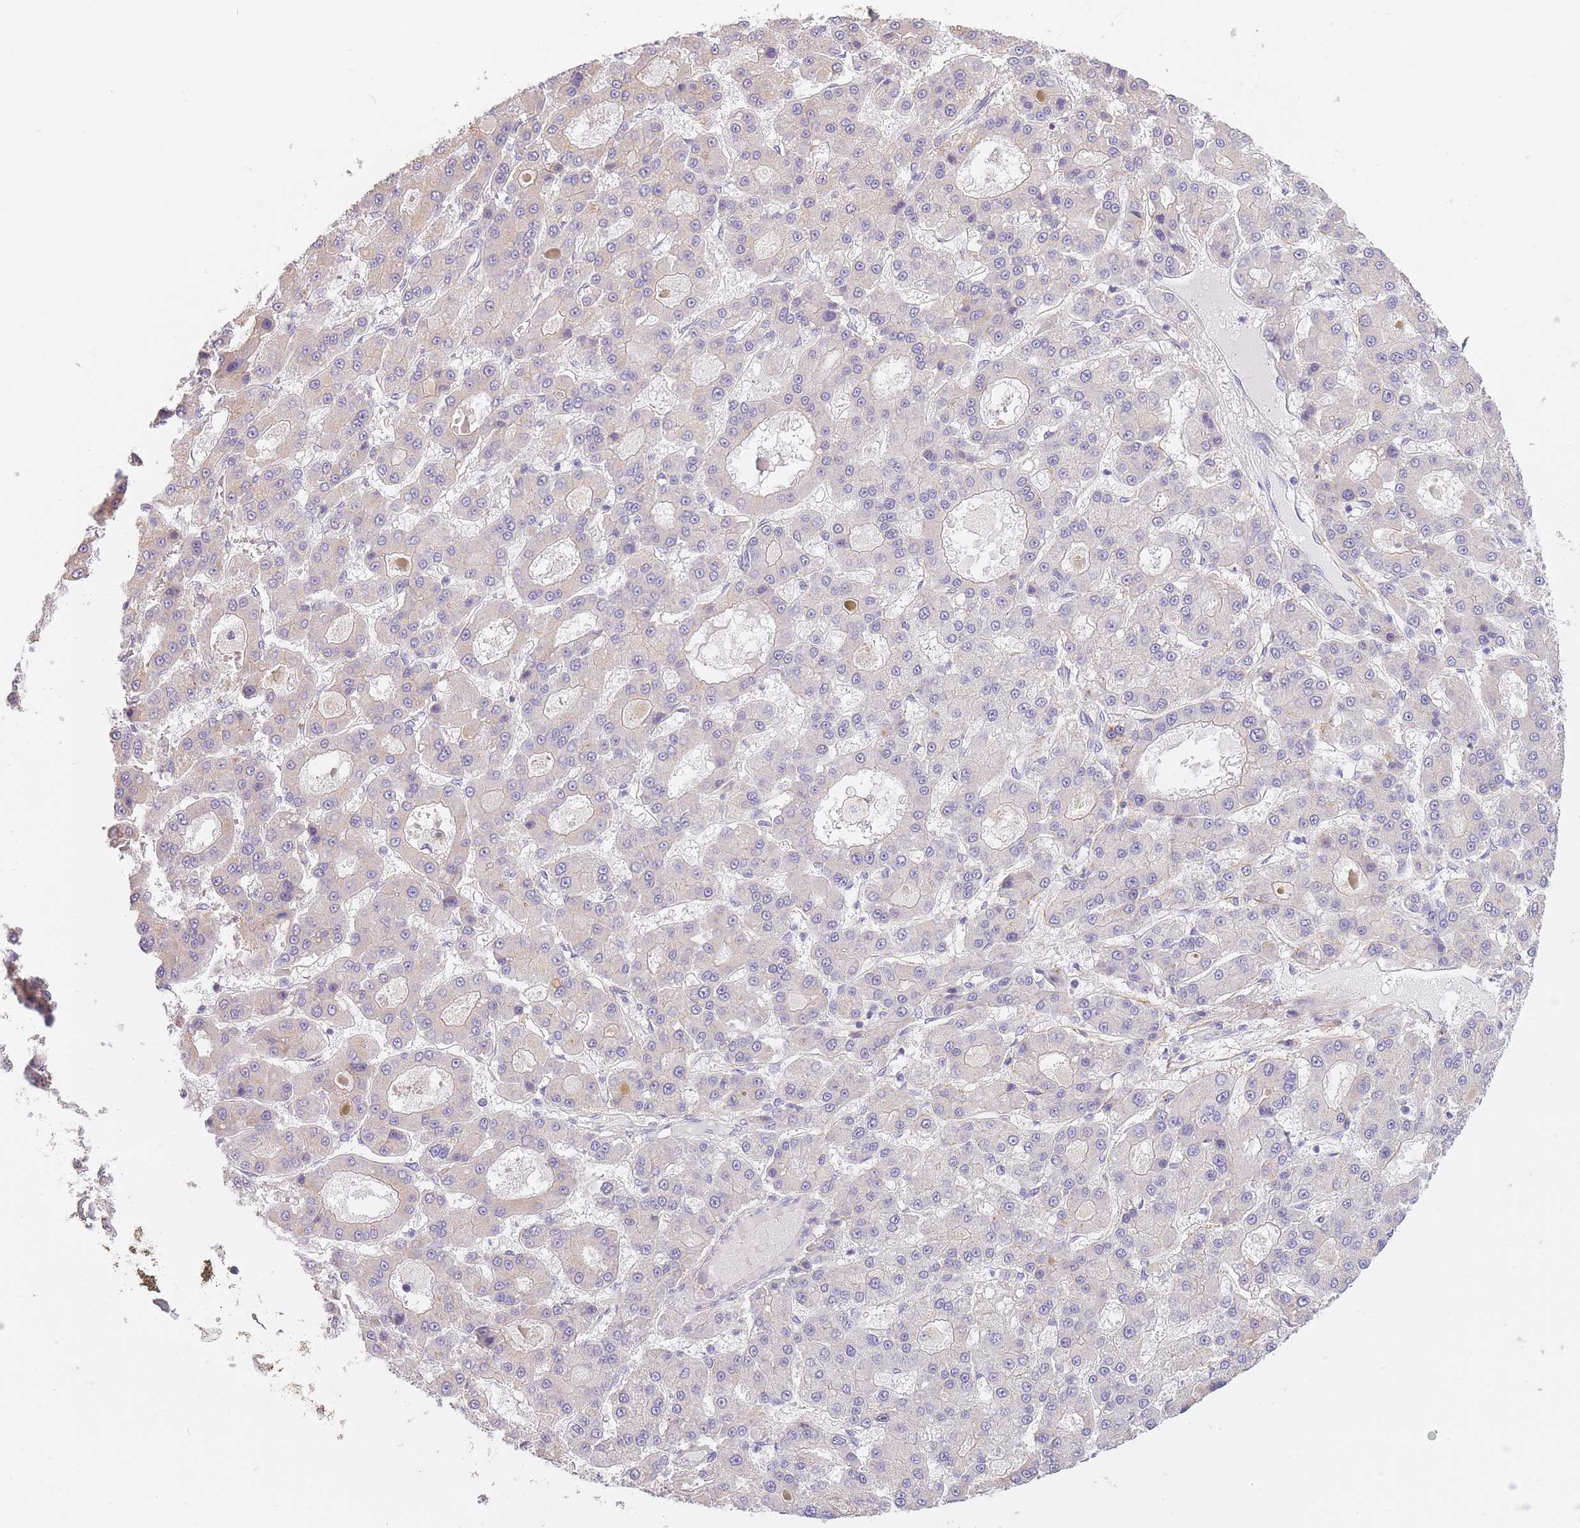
{"staining": {"intensity": "negative", "quantity": "none", "location": "none"}, "tissue": "liver cancer", "cell_type": "Tumor cells", "image_type": "cancer", "snomed": [{"axis": "morphology", "description": "Carcinoma, Hepatocellular, NOS"}, {"axis": "topography", "description": "Liver"}], "caption": "Liver cancer was stained to show a protein in brown. There is no significant positivity in tumor cells.", "gene": "AP3M2", "patient": {"sex": "male", "age": 70}}